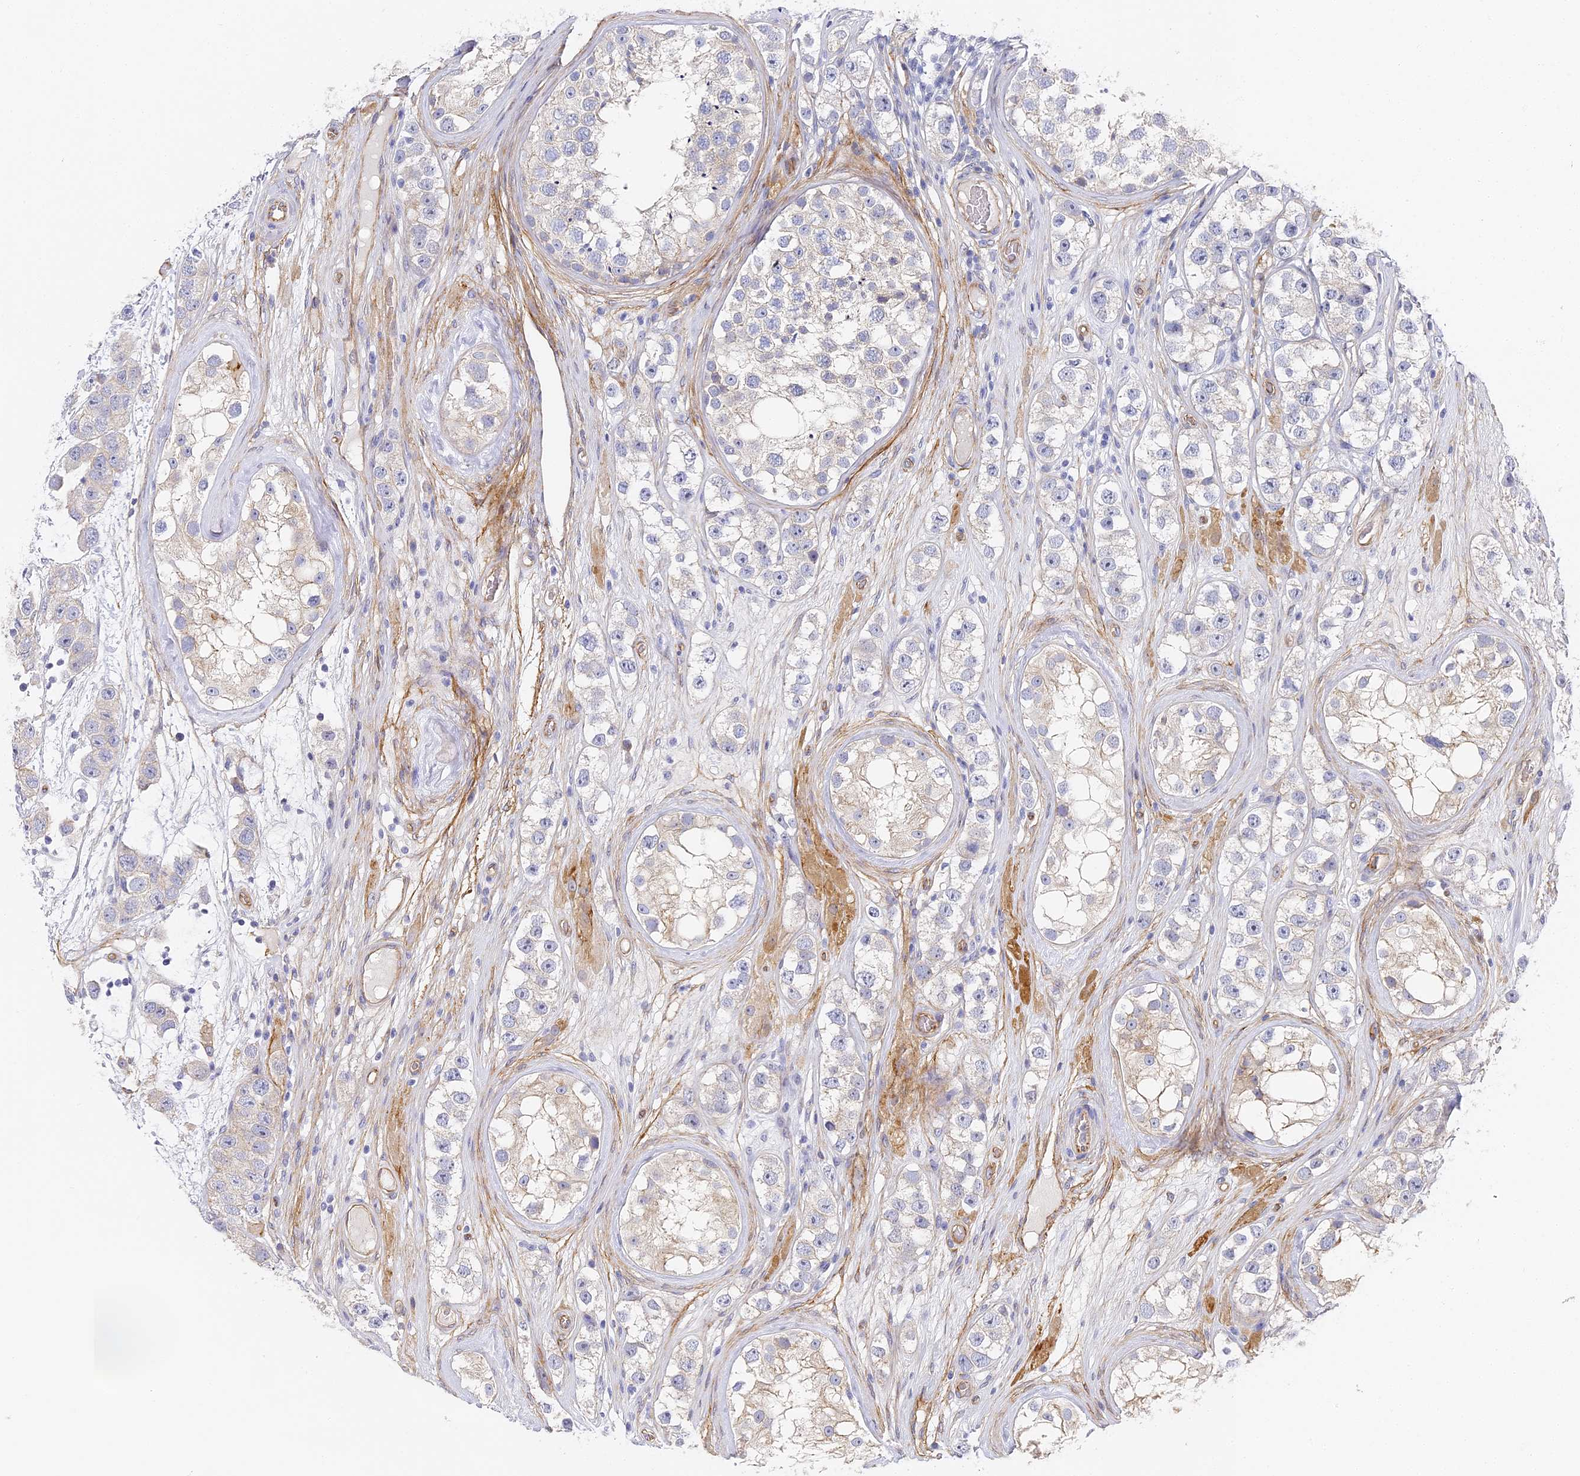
{"staining": {"intensity": "negative", "quantity": "none", "location": "none"}, "tissue": "testis cancer", "cell_type": "Tumor cells", "image_type": "cancer", "snomed": [{"axis": "morphology", "description": "Seminoma, NOS"}, {"axis": "topography", "description": "Testis"}], "caption": "High power microscopy histopathology image of an immunohistochemistry photomicrograph of testis cancer, revealing no significant expression in tumor cells.", "gene": "CCDC30", "patient": {"sex": "male", "age": 28}}